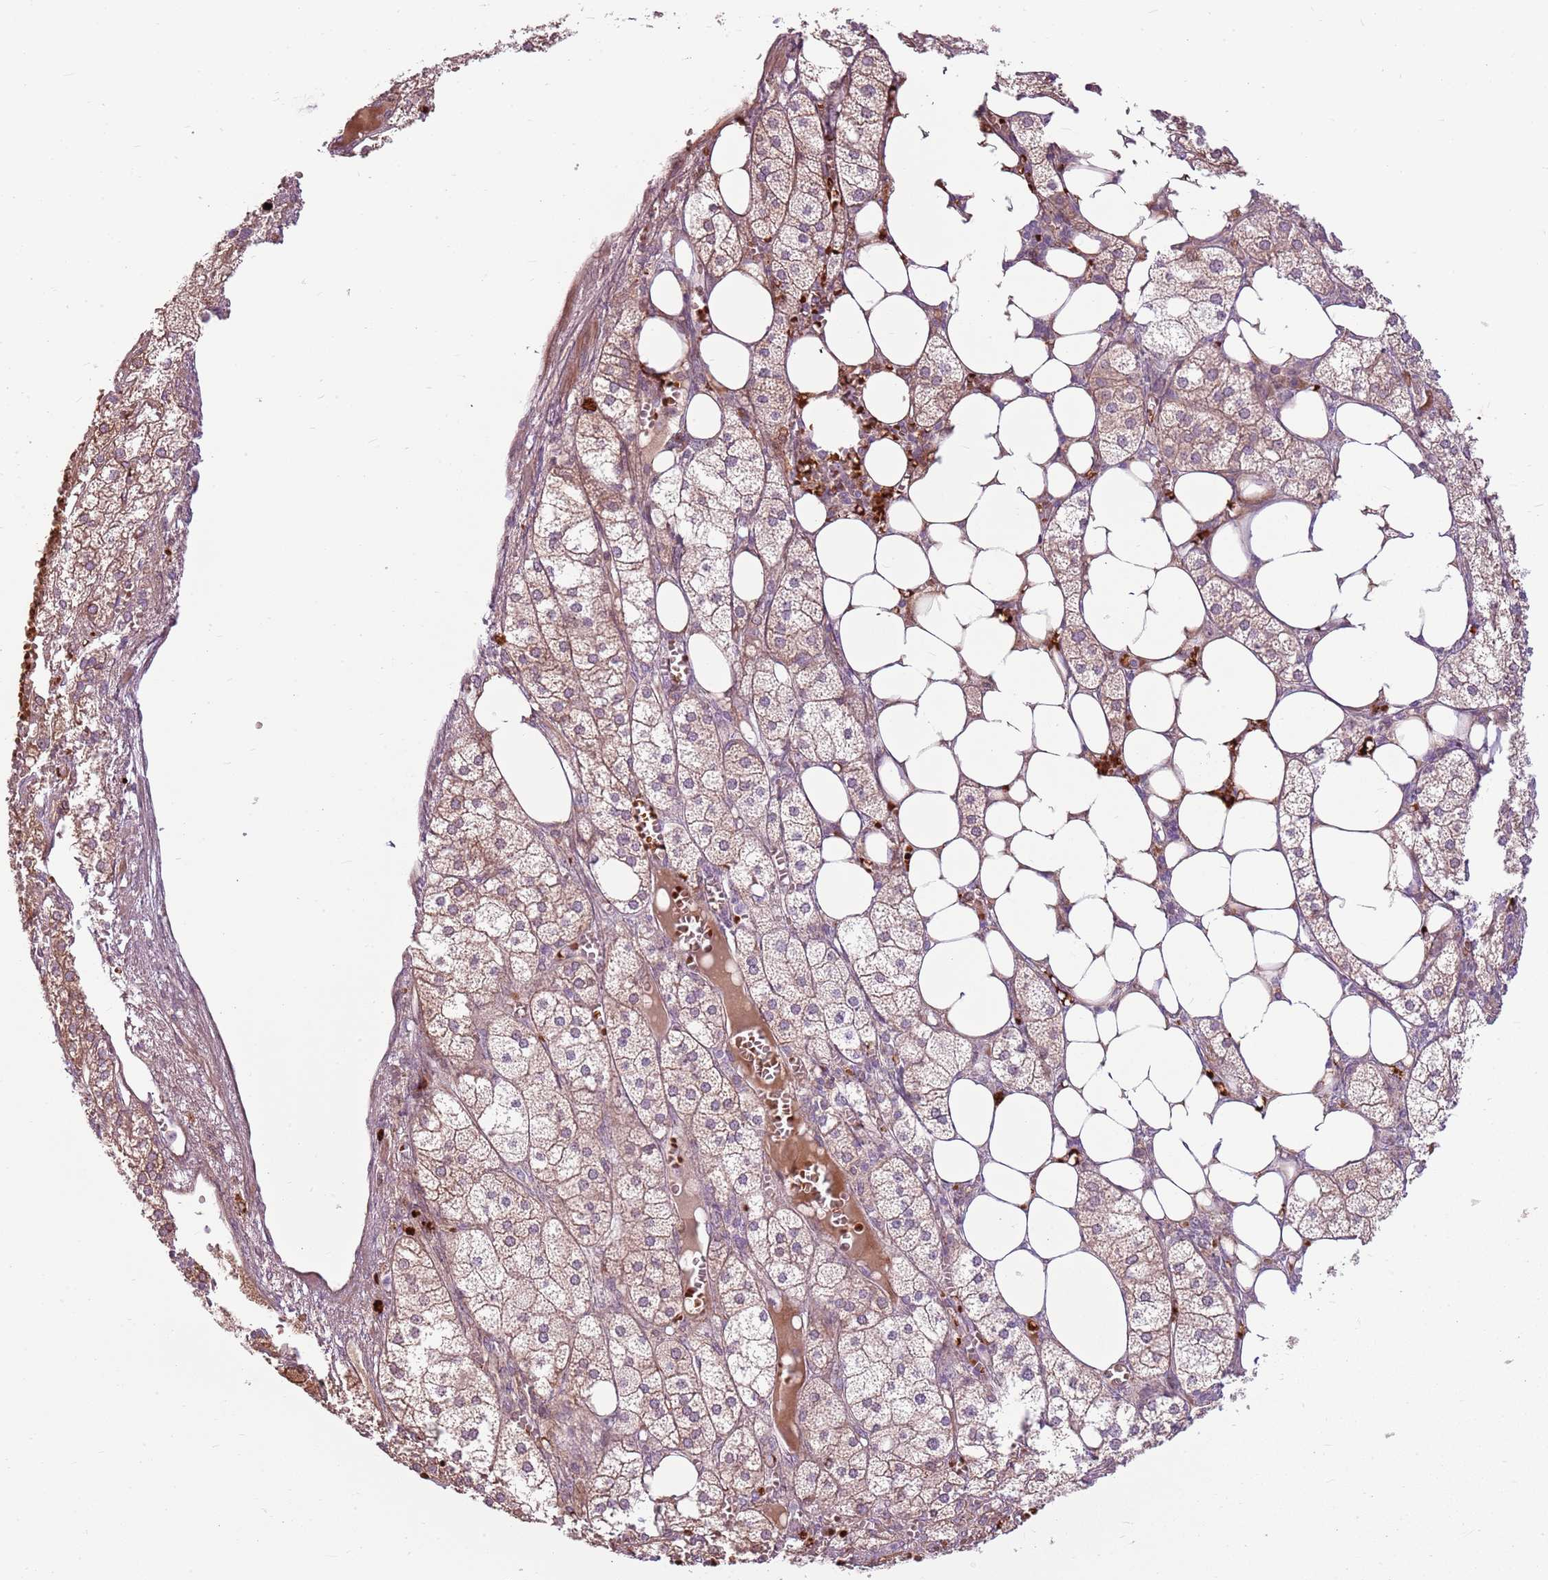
{"staining": {"intensity": "moderate", "quantity": "25%-75%", "location": "cytoplasmic/membranous"}, "tissue": "adrenal gland", "cell_type": "Glandular cells", "image_type": "normal", "snomed": [{"axis": "morphology", "description": "Normal tissue, NOS"}, {"axis": "topography", "description": "Adrenal gland"}], "caption": "The histopathology image shows a brown stain indicating the presence of a protein in the cytoplasmic/membranous of glandular cells in adrenal gland. Nuclei are stained in blue.", "gene": "HSPA14", "patient": {"sex": "female", "age": 61}}